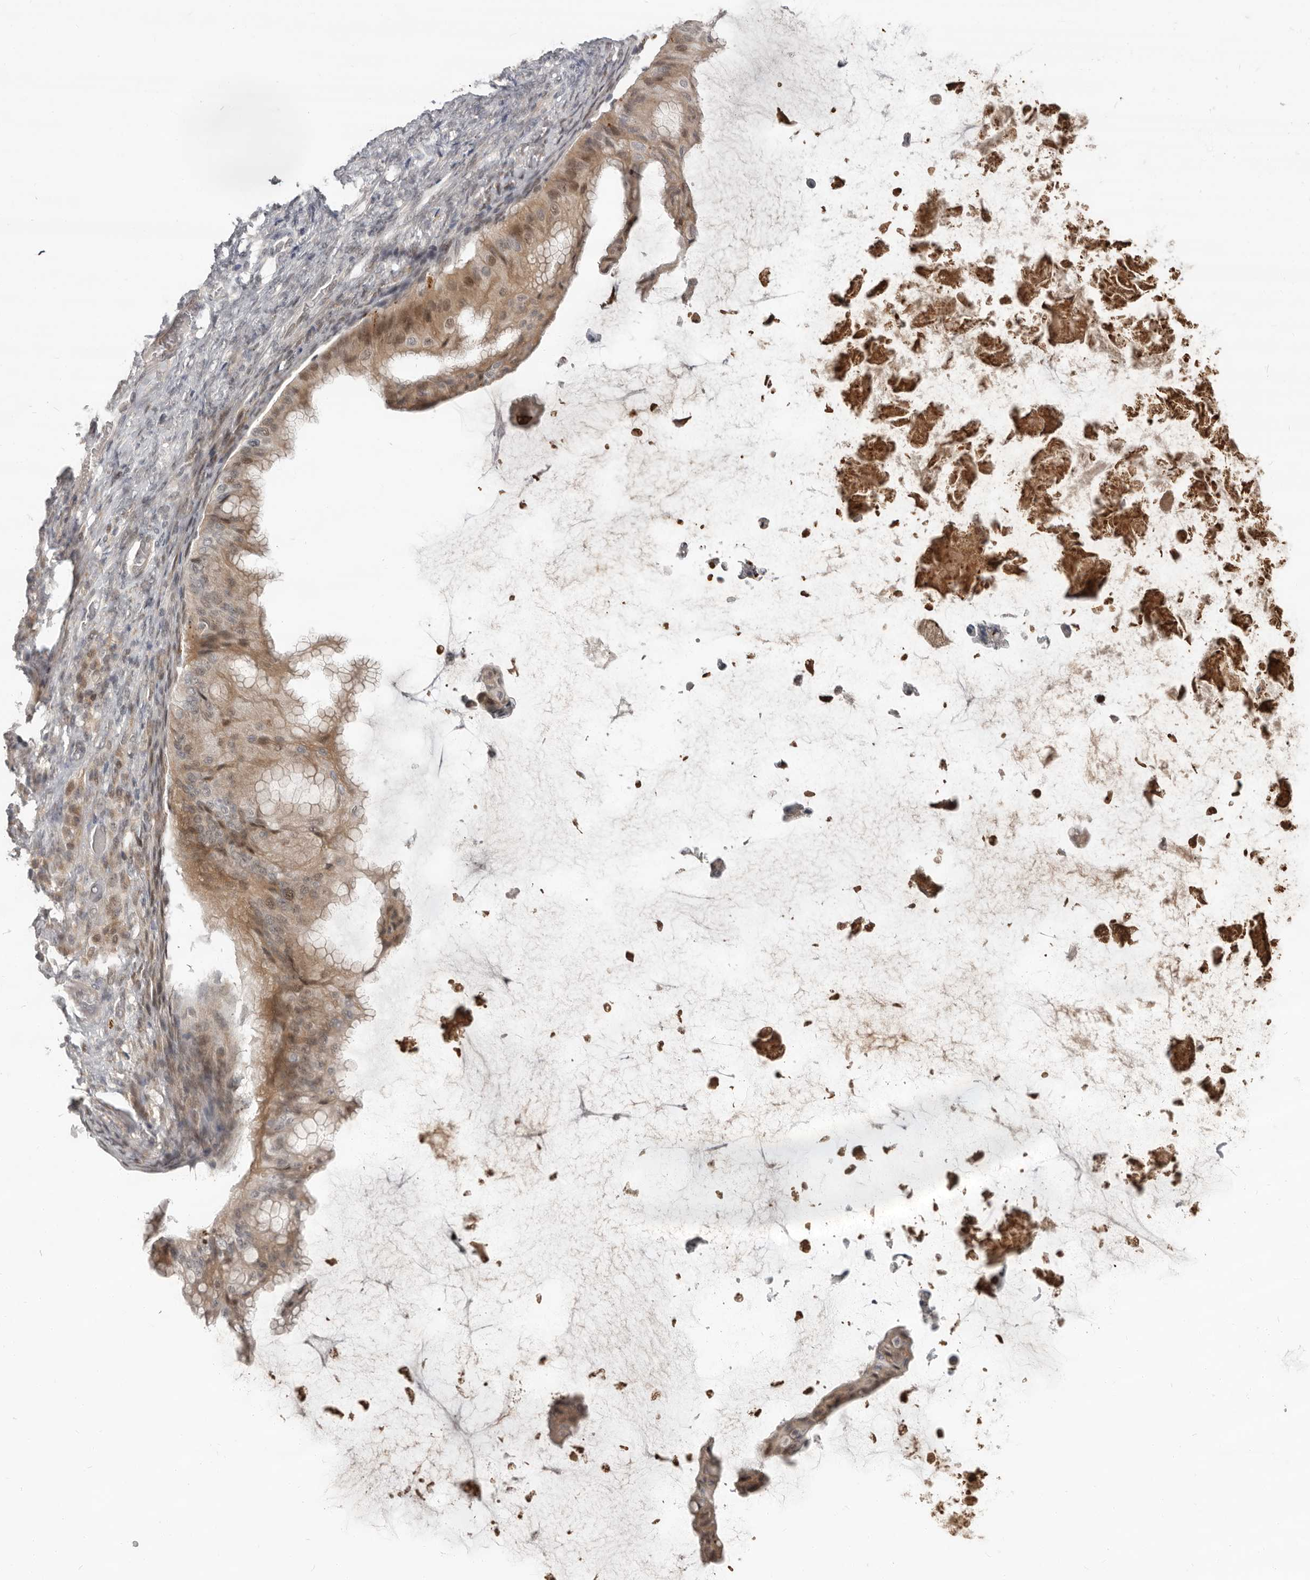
{"staining": {"intensity": "moderate", "quantity": ">75%", "location": "cytoplasmic/membranous,nuclear"}, "tissue": "ovarian cancer", "cell_type": "Tumor cells", "image_type": "cancer", "snomed": [{"axis": "morphology", "description": "Cystadenocarcinoma, mucinous, NOS"}, {"axis": "topography", "description": "Ovary"}], "caption": "Mucinous cystadenocarcinoma (ovarian) stained for a protein exhibits moderate cytoplasmic/membranous and nuclear positivity in tumor cells. (brown staining indicates protein expression, while blue staining denotes nuclei).", "gene": "APOL6", "patient": {"sex": "female", "age": 61}}